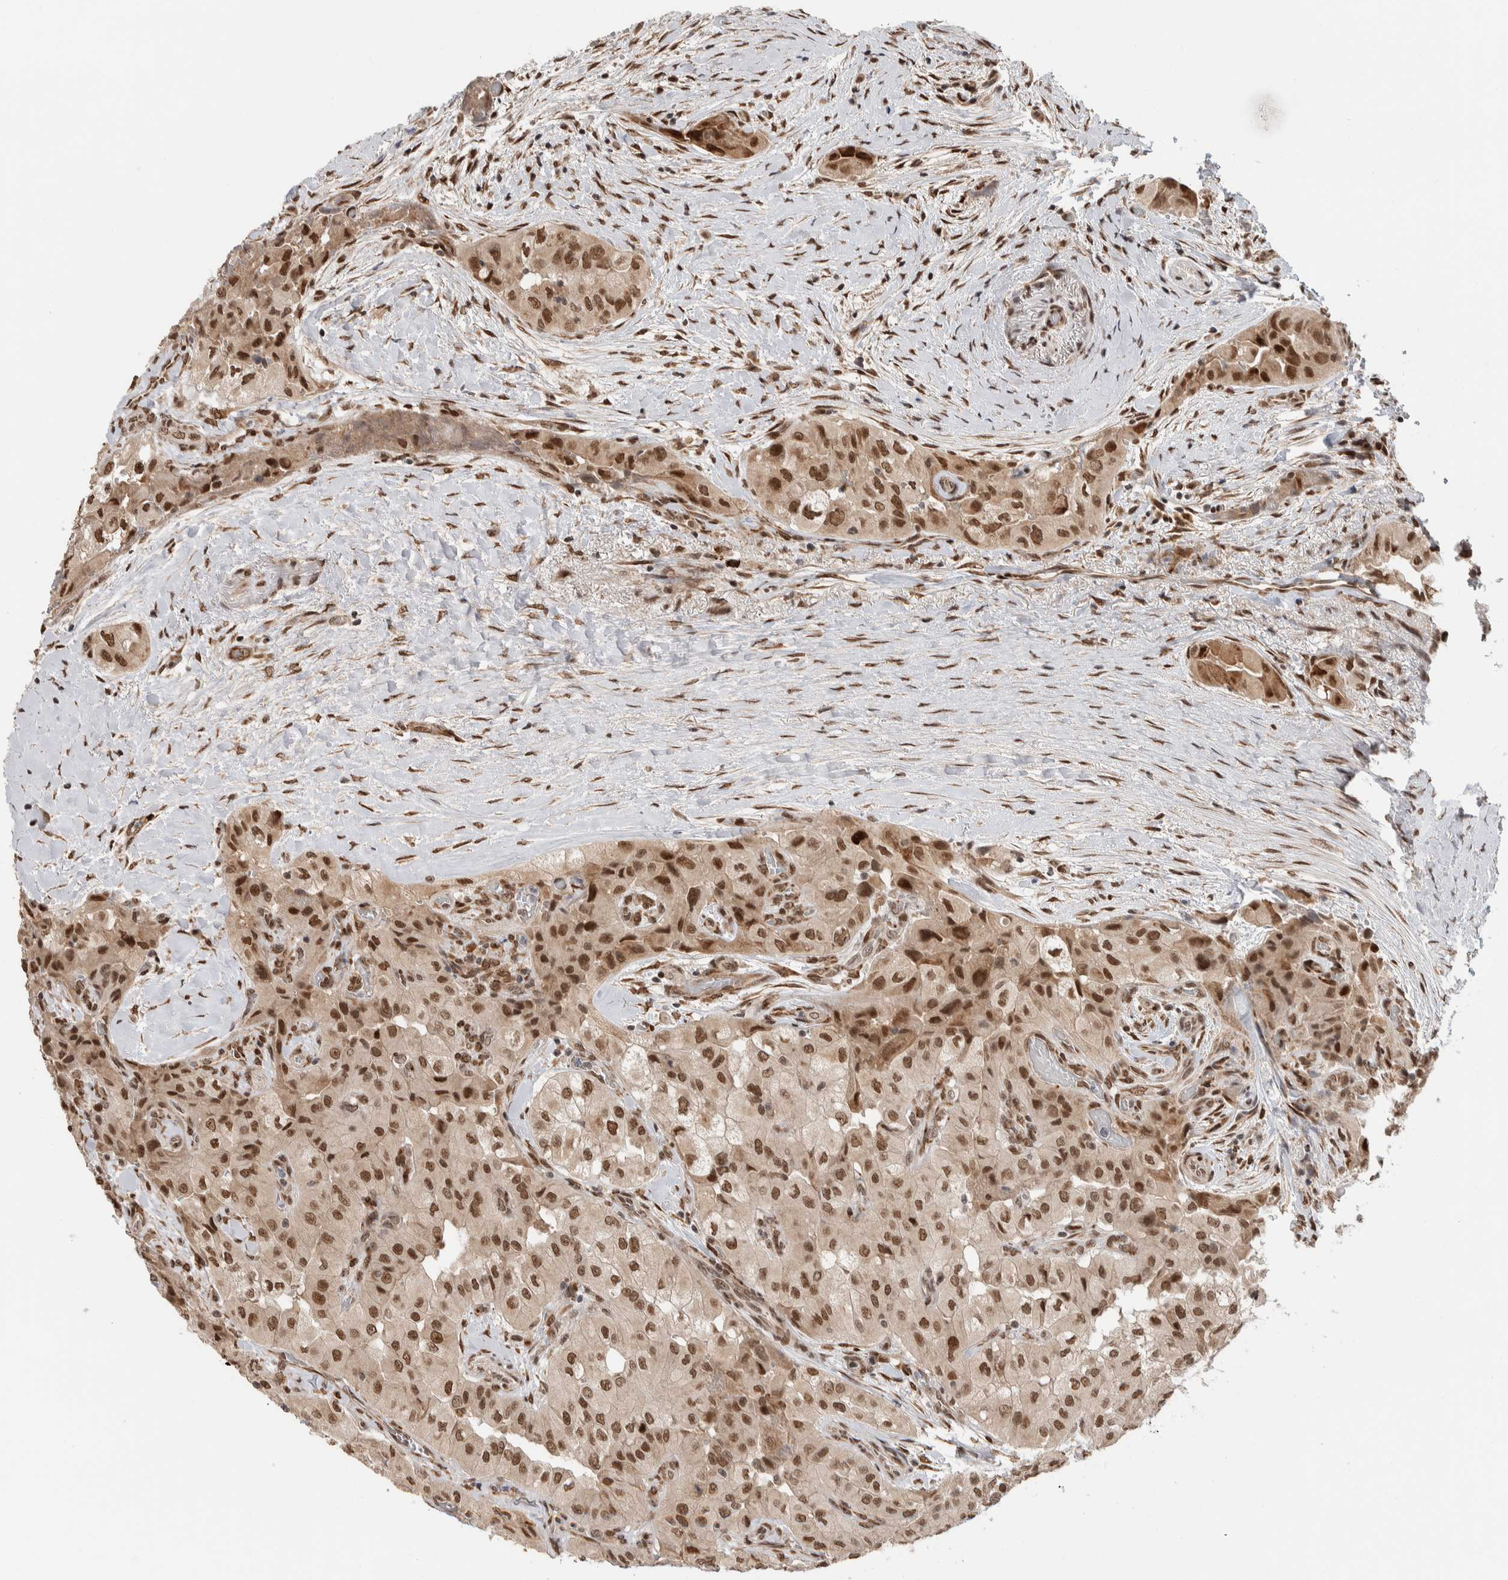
{"staining": {"intensity": "moderate", "quantity": ">75%", "location": "cytoplasmic/membranous,nuclear"}, "tissue": "thyroid cancer", "cell_type": "Tumor cells", "image_type": "cancer", "snomed": [{"axis": "morphology", "description": "Papillary adenocarcinoma, NOS"}, {"axis": "topography", "description": "Thyroid gland"}], "caption": "Protein expression by immunohistochemistry (IHC) exhibits moderate cytoplasmic/membranous and nuclear staining in about >75% of tumor cells in thyroid papillary adenocarcinoma.", "gene": "TNRC18", "patient": {"sex": "female", "age": 59}}